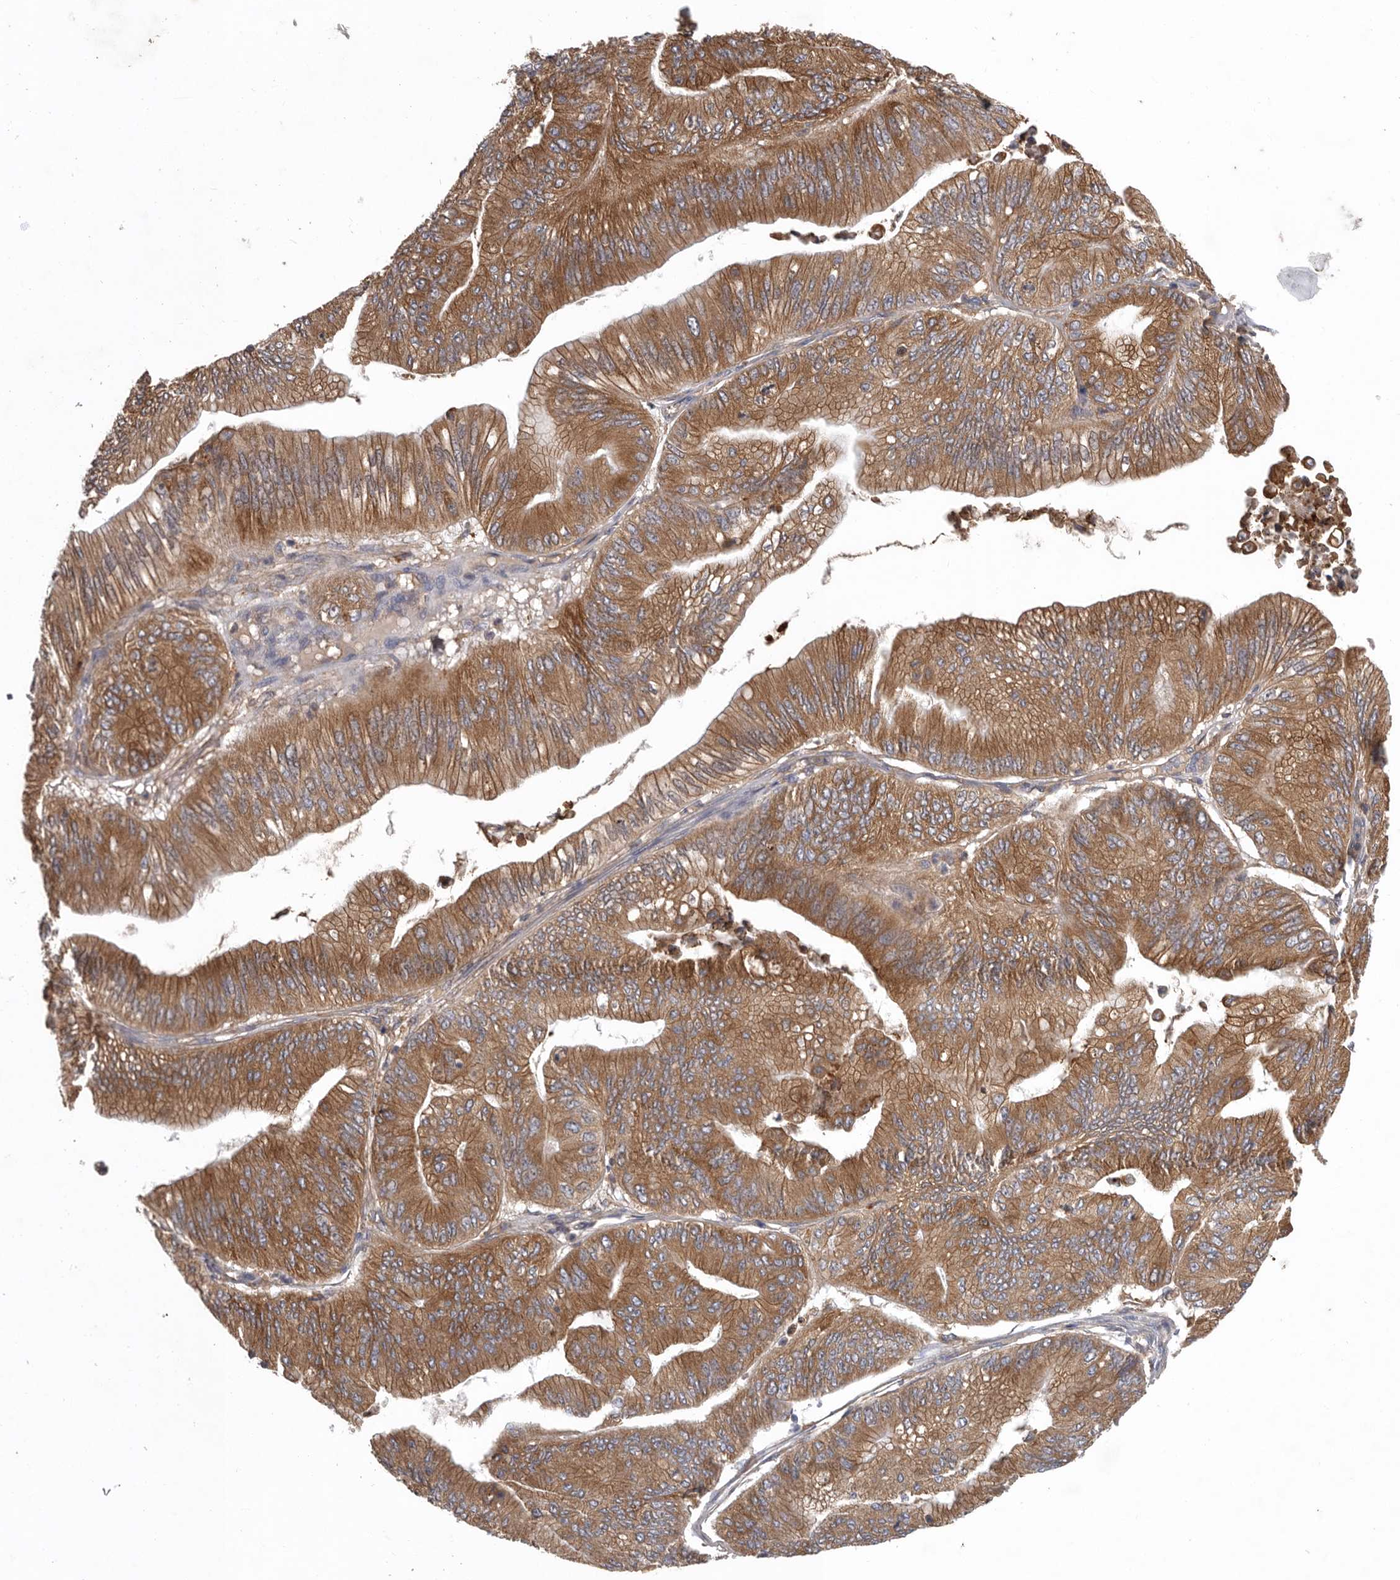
{"staining": {"intensity": "moderate", "quantity": ">75%", "location": "cytoplasmic/membranous"}, "tissue": "ovarian cancer", "cell_type": "Tumor cells", "image_type": "cancer", "snomed": [{"axis": "morphology", "description": "Cystadenocarcinoma, mucinous, NOS"}, {"axis": "topography", "description": "Ovary"}], "caption": "IHC histopathology image of neoplastic tissue: ovarian cancer stained using immunohistochemistry demonstrates medium levels of moderate protein expression localized specifically in the cytoplasmic/membranous of tumor cells, appearing as a cytoplasmic/membranous brown color.", "gene": "C1orf109", "patient": {"sex": "female", "age": 61}}